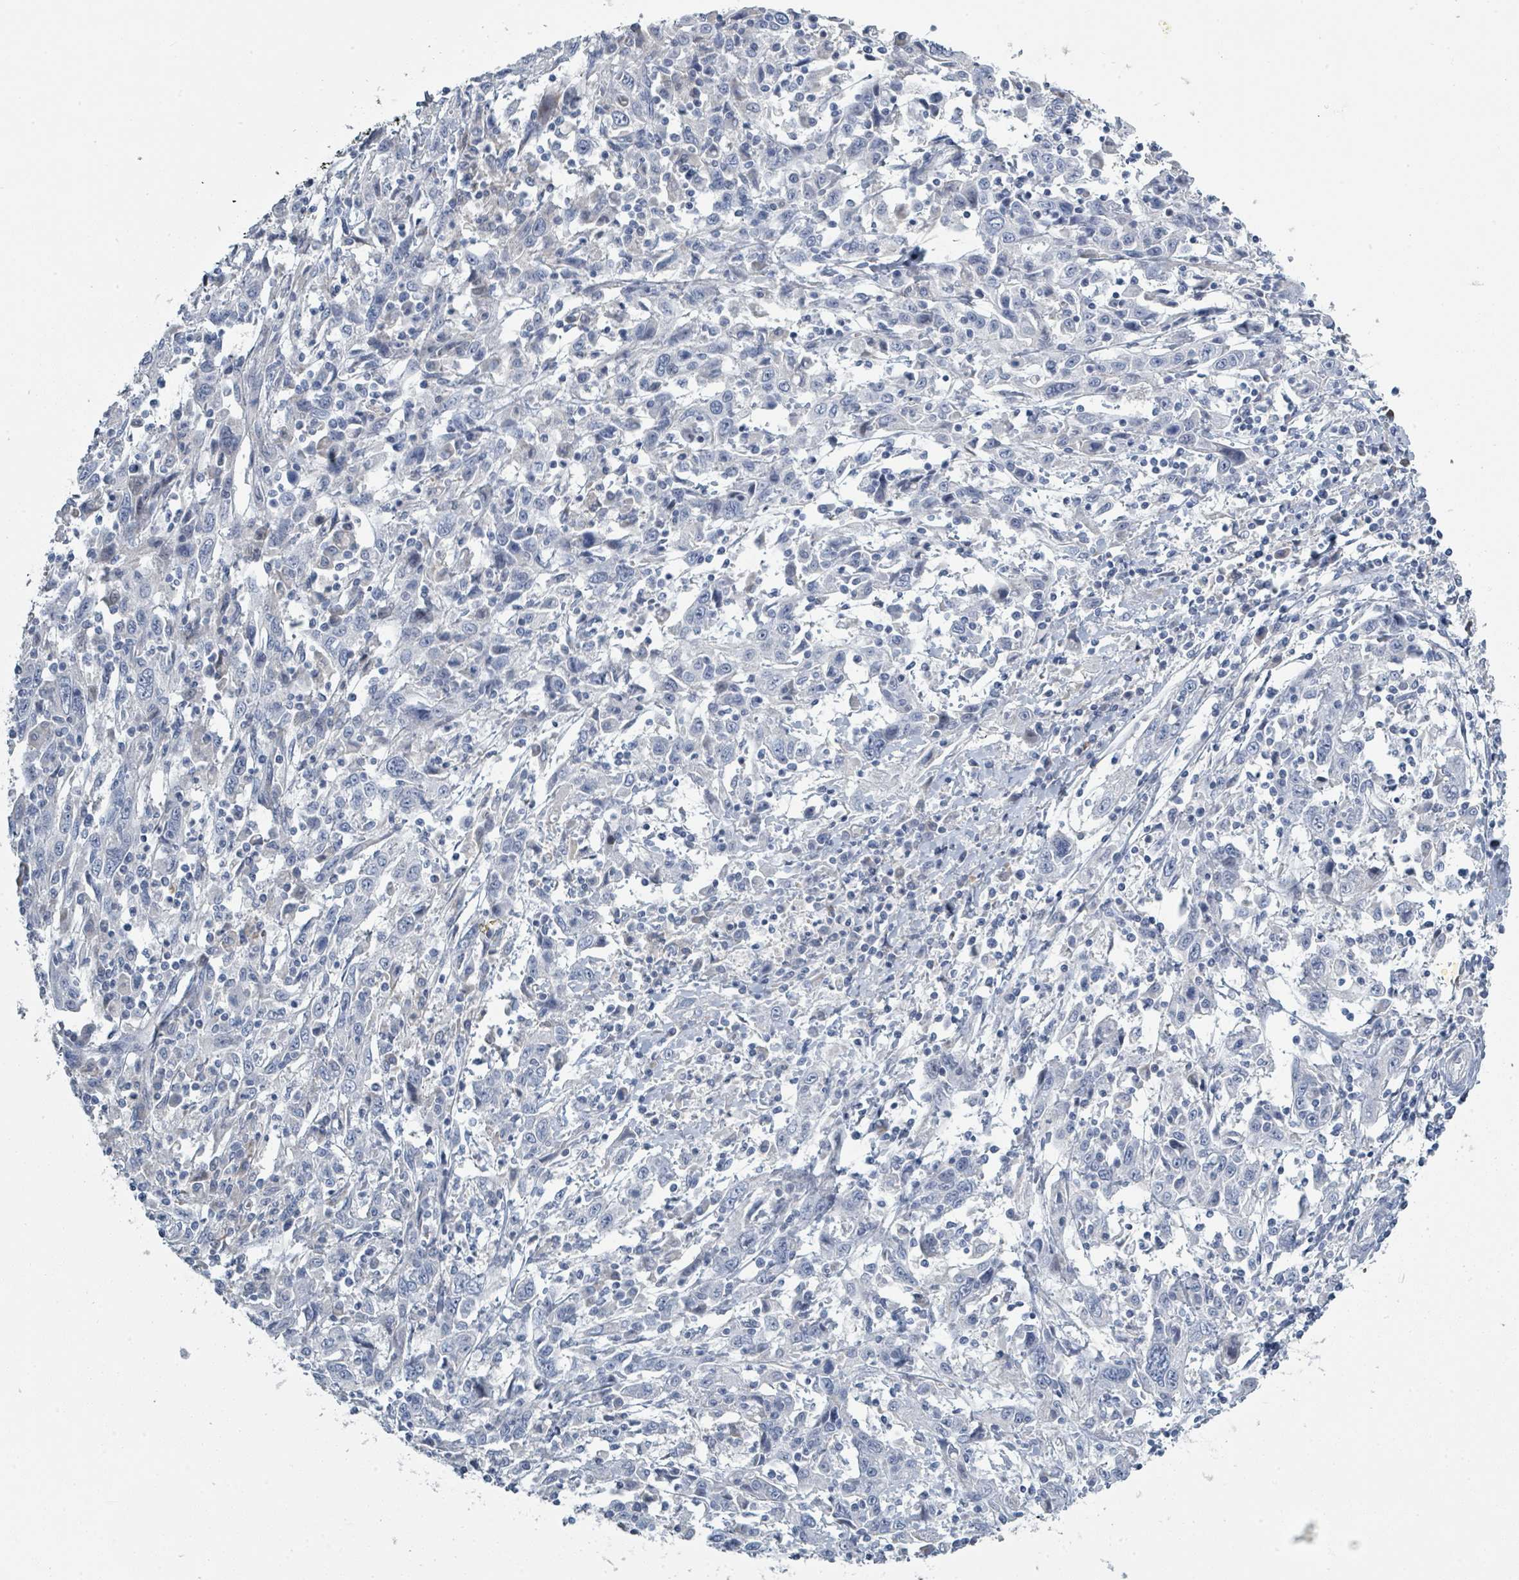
{"staining": {"intensity": "negative", "quantity": "none", "location": "none"}, "tissue": "cervical cancer", "cell_type": "Tumor cells", "image_type": "cancer", "snomed": [{"axis": "morphology", "description": "Squamous cell carcinoma, NOS"}, {"axis": "topography", "description": "Cervix"}], "caption": "An immunohistochemistry micrograph of squamous cell carcinoma (cervical) is shown. There is no staining in tumor cells of squamous cell carcinoma (cervical).", "gene": "RAB33B", "patient": {"sex": "female", "age": 46}}